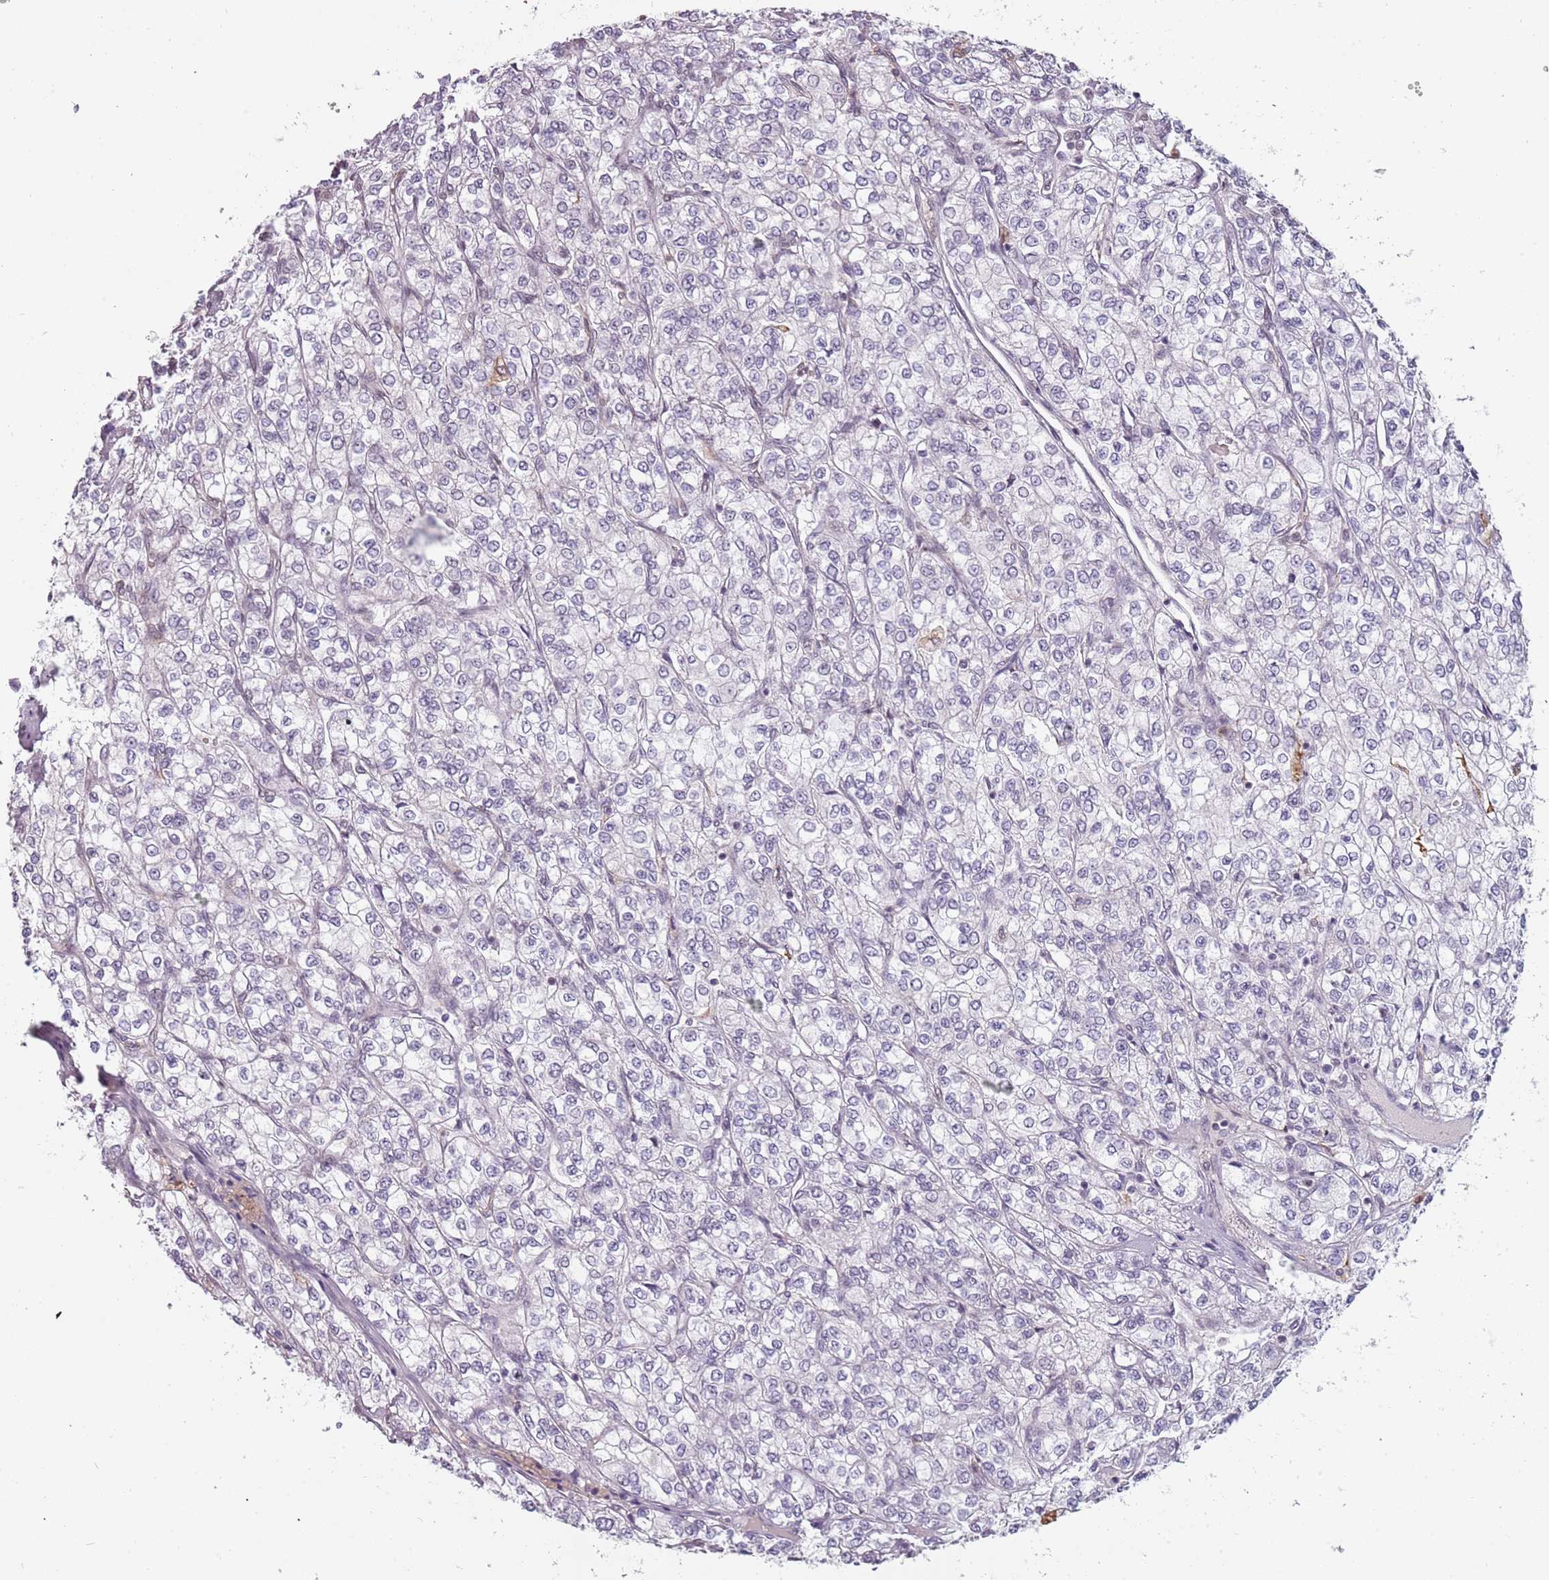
{"staining": {"intensity": "negative", "quantity": "none", "location": "none"}, "tissue": "renal cancer", "cell_type": "Tumor cells", "image_type": "cancer", "snomed": [{"axis": "morphology", "description": "Adenocarcinoma, NOS"}, {"axis": "topography", "description": "Kidney"}], "caption": "This is an immunohistochemistry (IHC) histopathology image of renal adenocarcinoma. There is no expression in tumor cells.", "gene": "REXO4", "patient": {"sex": "male", "age": 80}}